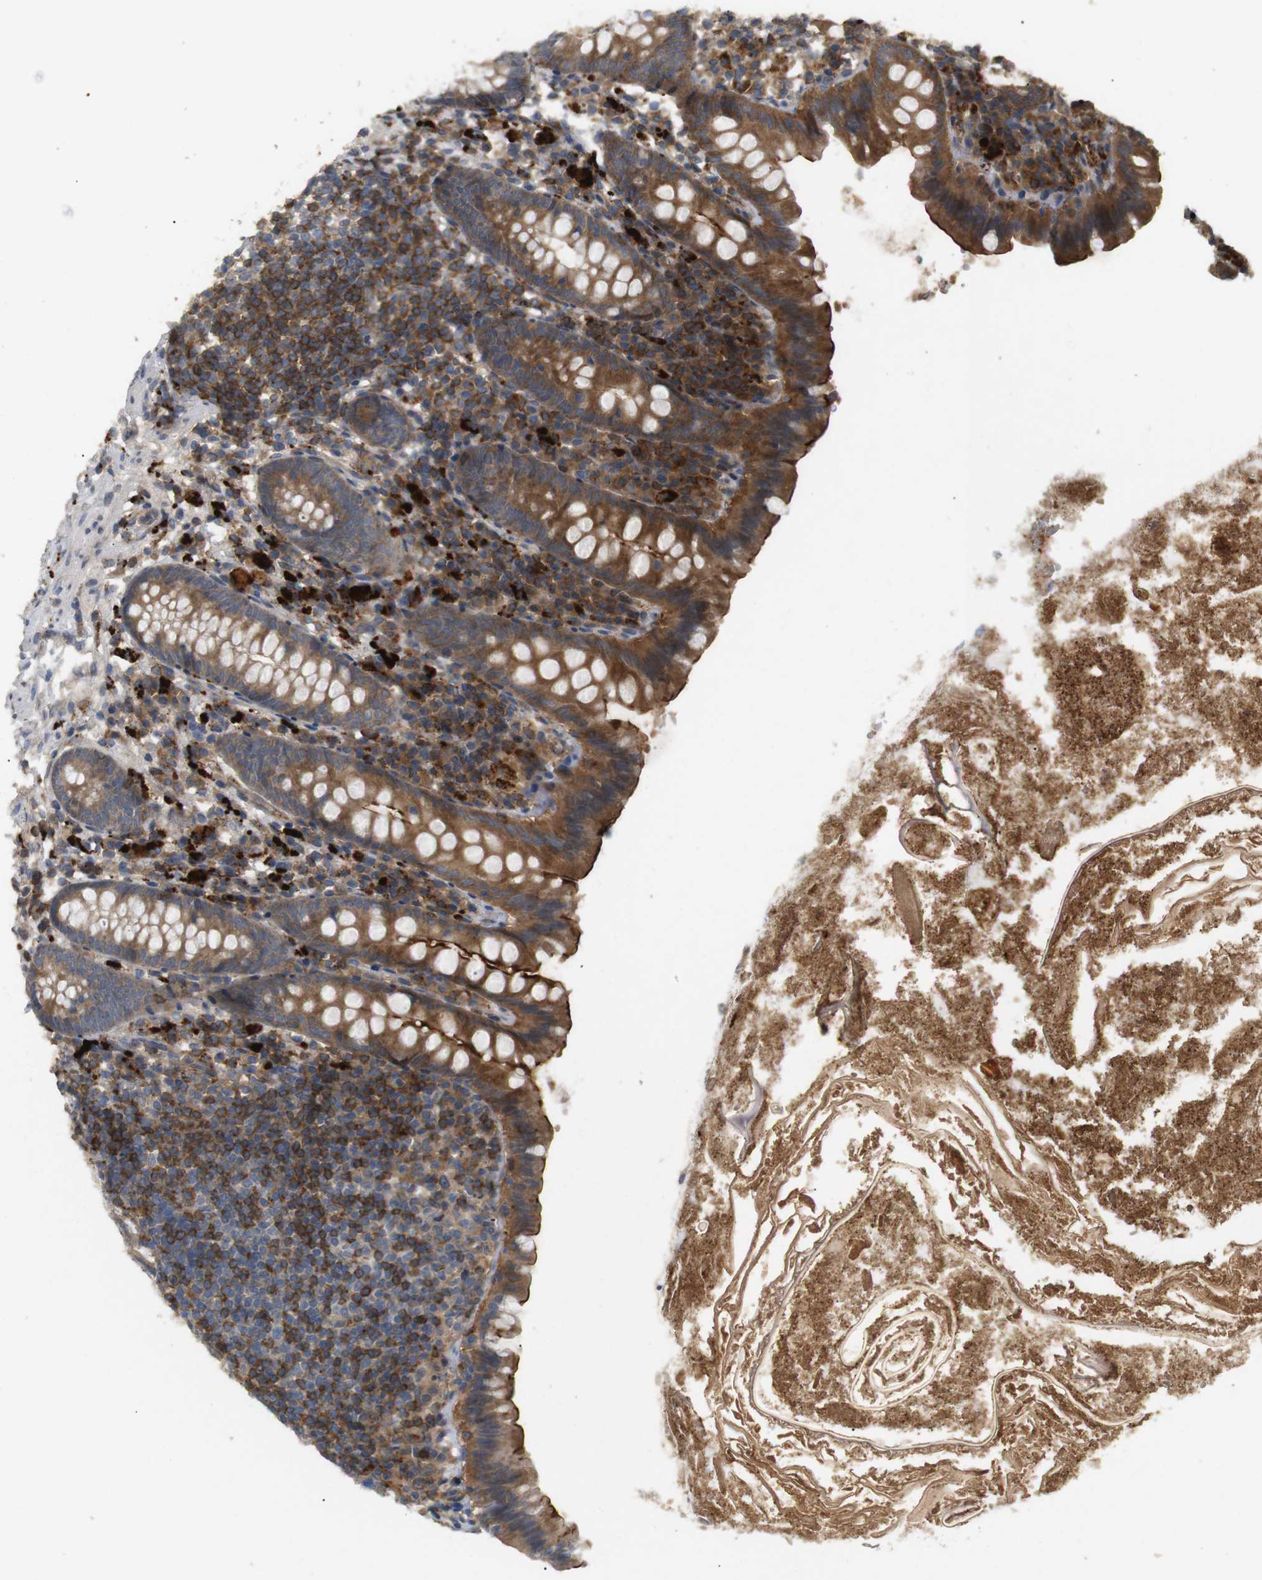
{"staining": {"intensity": "strong", "quantity": ">75%", "location": "cytoplasmic/membranous"}, "tissue": "appendix", "cell_type": "Glandular cells", "image_type": "normal", "snomed": [{"axis": "morphology", "description": "Normal tissue, NOS"}, {"axis": "topography", "description": "Appendix"}], "caption": "Protein staining displays strong cytoplasmic/membranous positivity in about >75% of glandular cells in benign appendix.", "gene": "KSR1", "patient": {"sex": "male", "age": 52}}